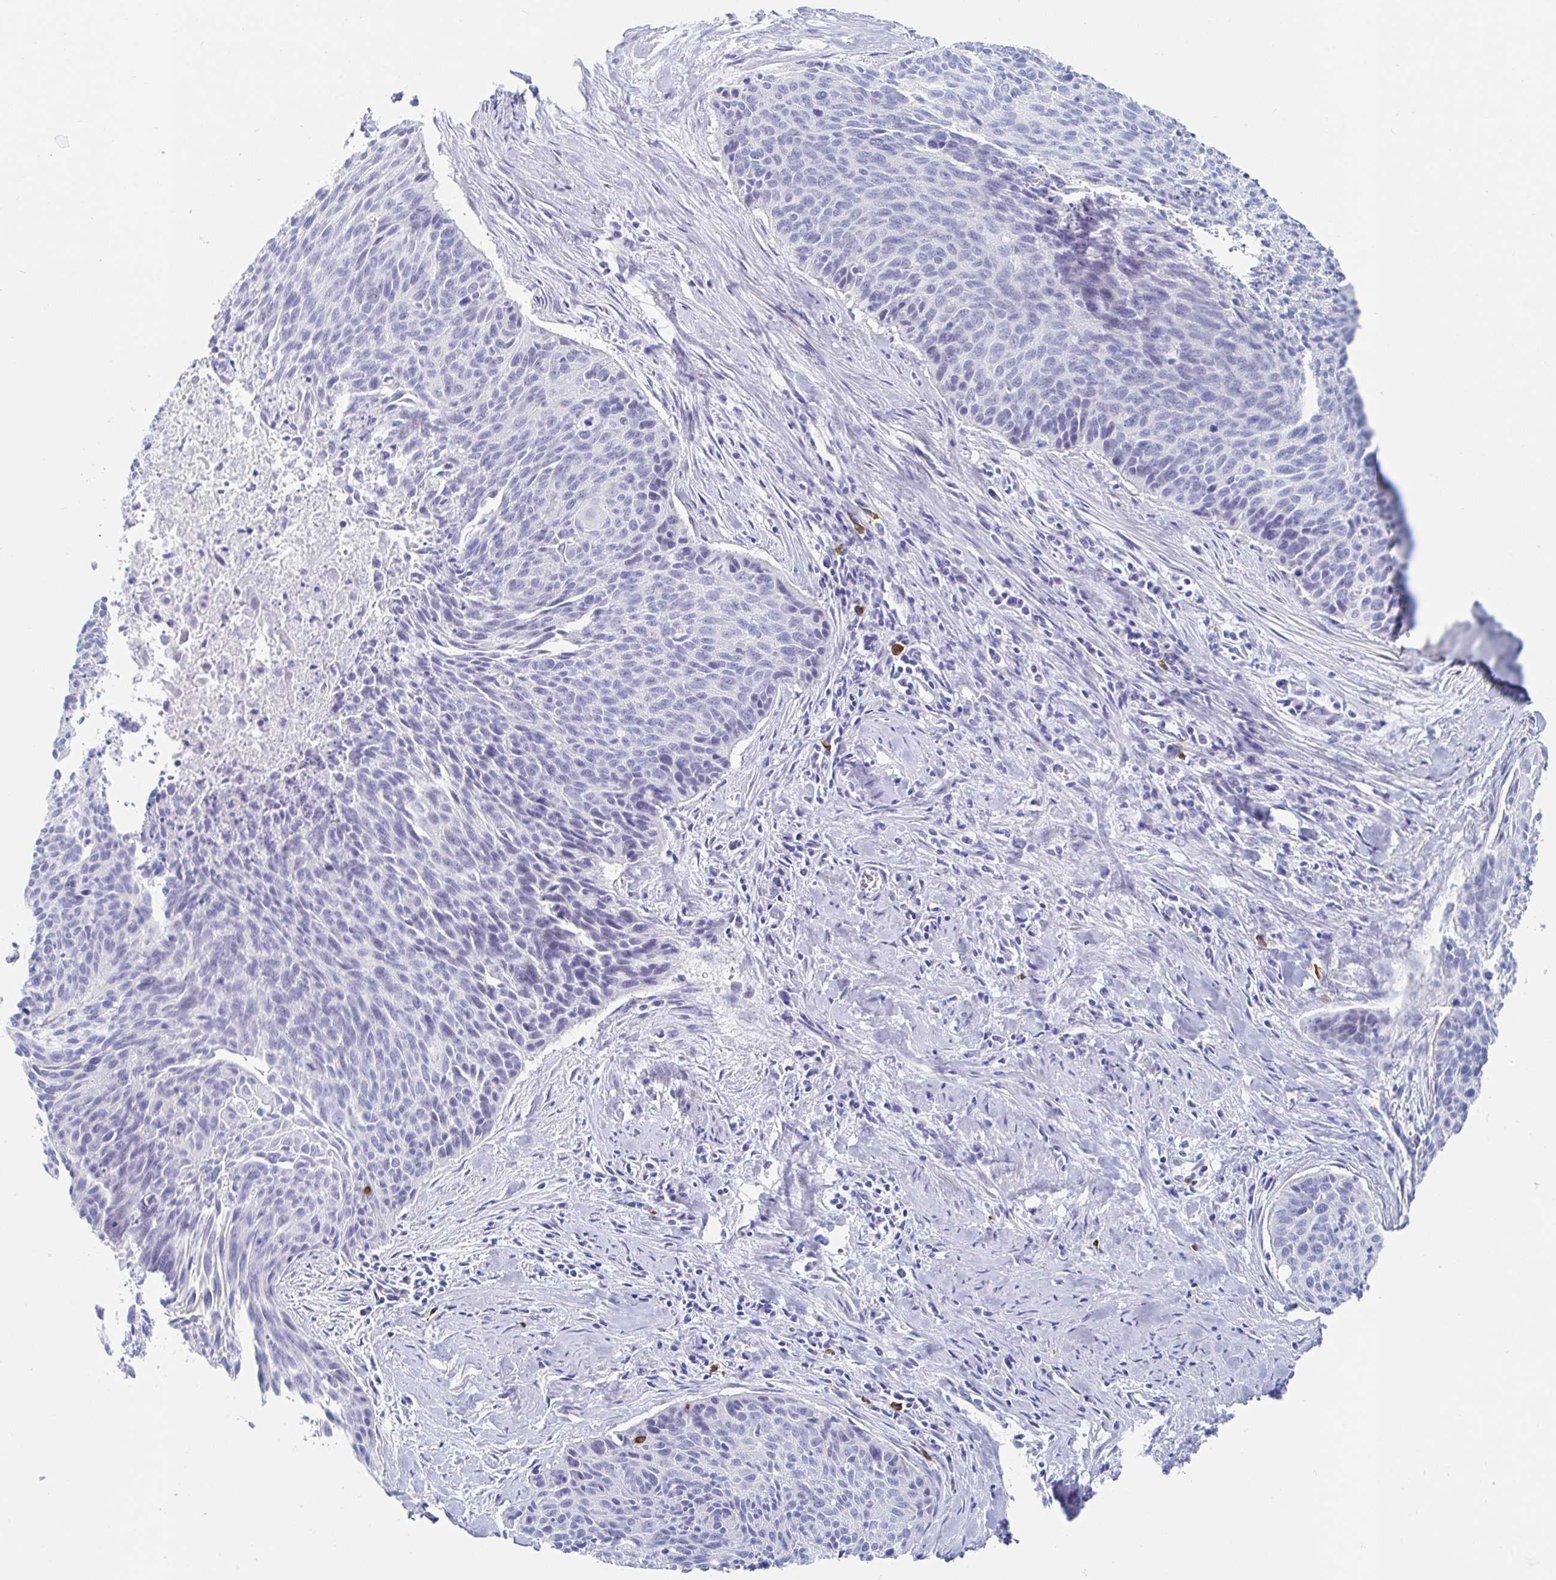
{"staining": {"intensity": "negative", "quantity": "none", "location": "none"}, "tissue": "cervical cancer", "cell_type": "Tumor cells", "image_type": "cancer", "snomed": [{"axis": "morphology", "description": "Squamous cell carcinoma, NOS"}, {"axis": "topography", "description": "Cervix"}], "caption": "Immunohistochemical staining of squamous cell carcinoma (cervical) demonstrates no significant positivity in tumor cells. (Immunohistochemistry (ihc), brightfield microscopy, high magnification).", "gene": "PACSIN1", "patient": {"sex": "female", "age": 55}}